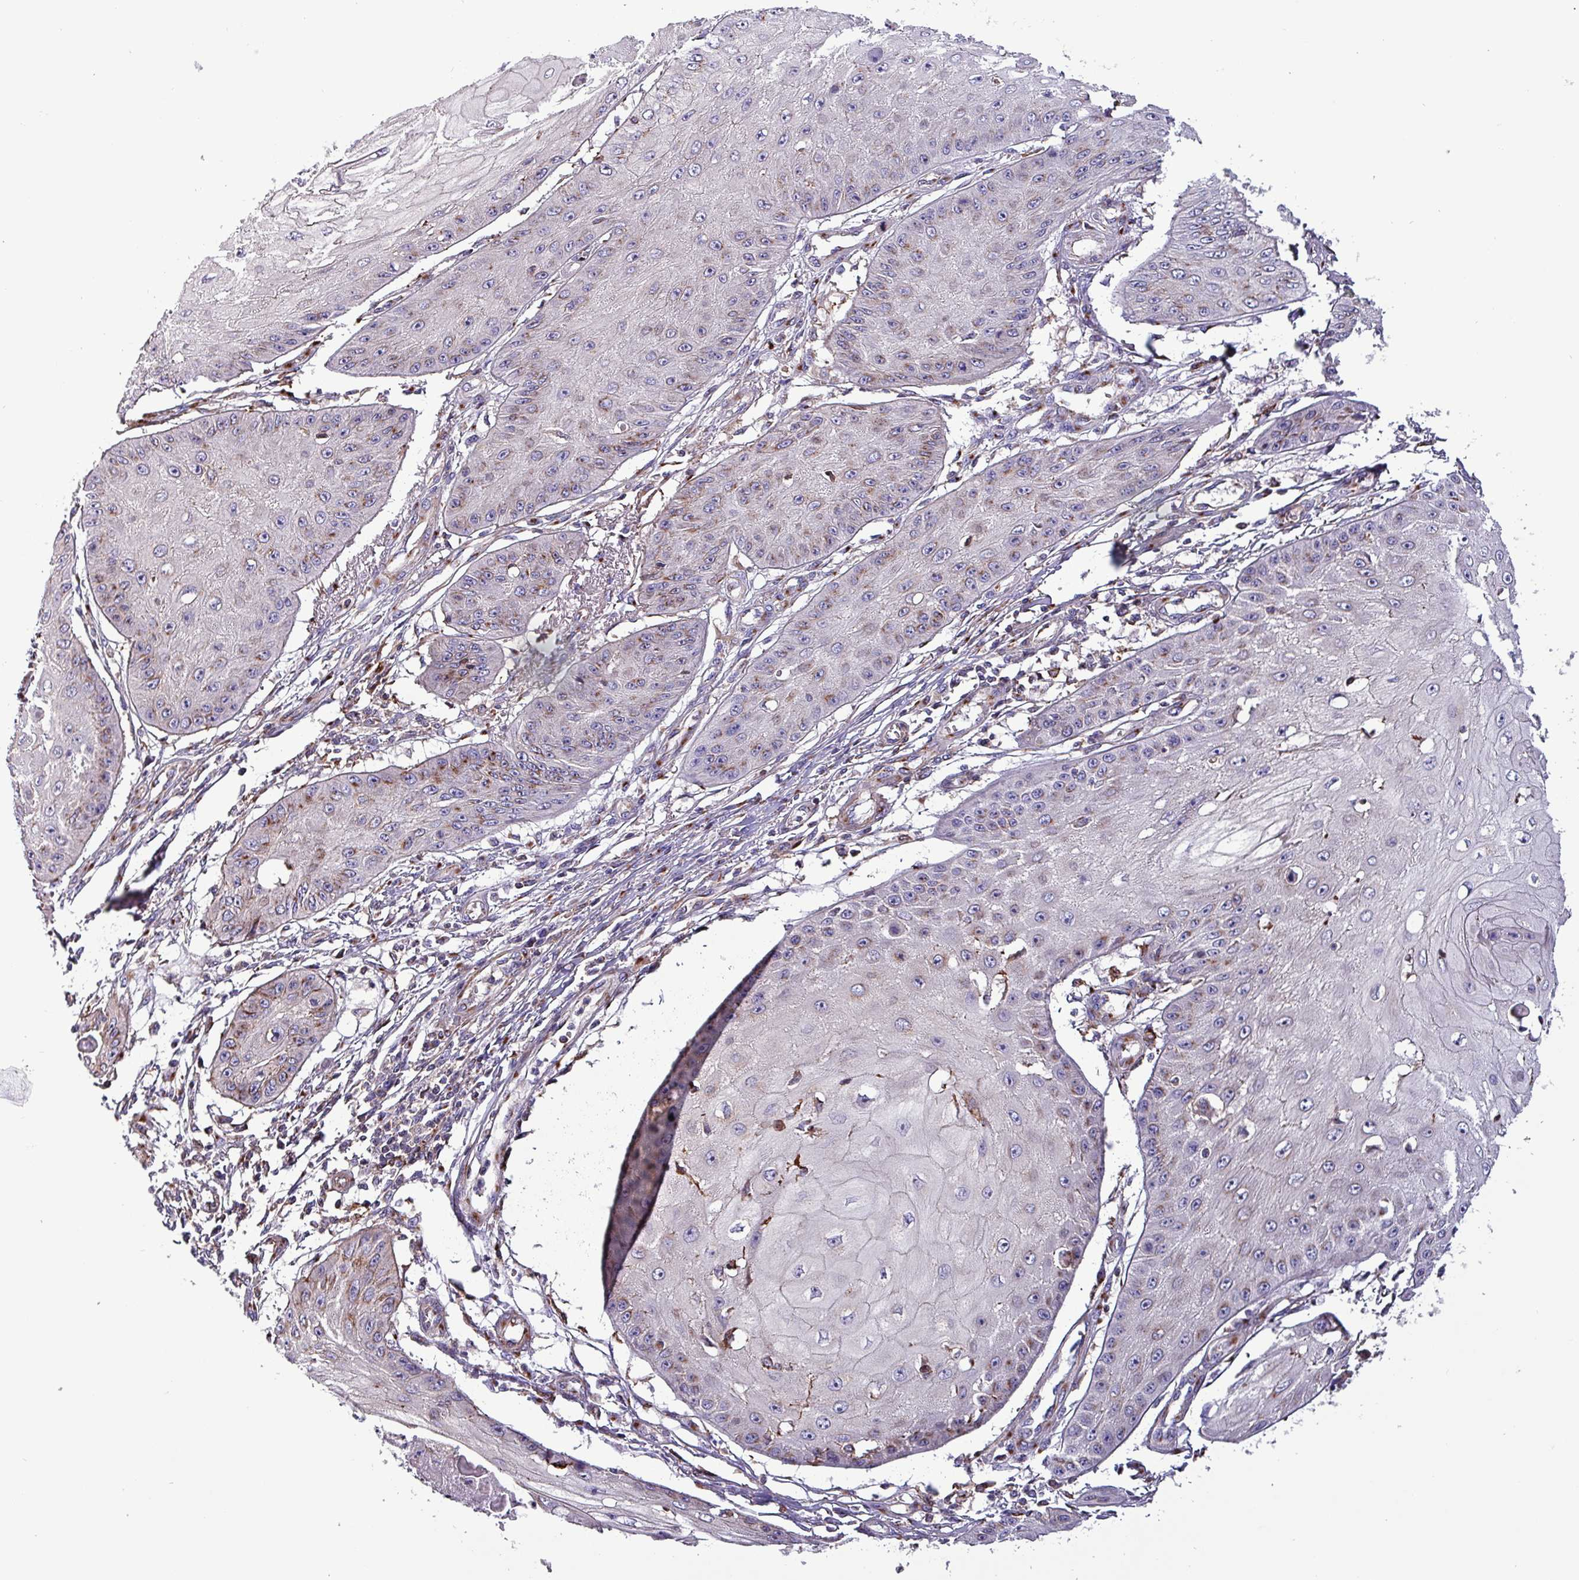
{"staining": {"intensity": "negative", "quantity": "none", "location": "none"}, "tissue": "skin cancer", "cell_type": "Tumor cells", "image_type": "cancer", "snomed": [{"axis": "morphology", "description": "Squamous cell carcinoma, NOS"}, {"axis": "topography", "description": "Skin"}], "caption": "The photomicrograph demonstrates no staining of tumor cells in skin squamous cell carcinoma.", "gene": "VAMP4", "patient": {"sex": "male", "age": 70}}